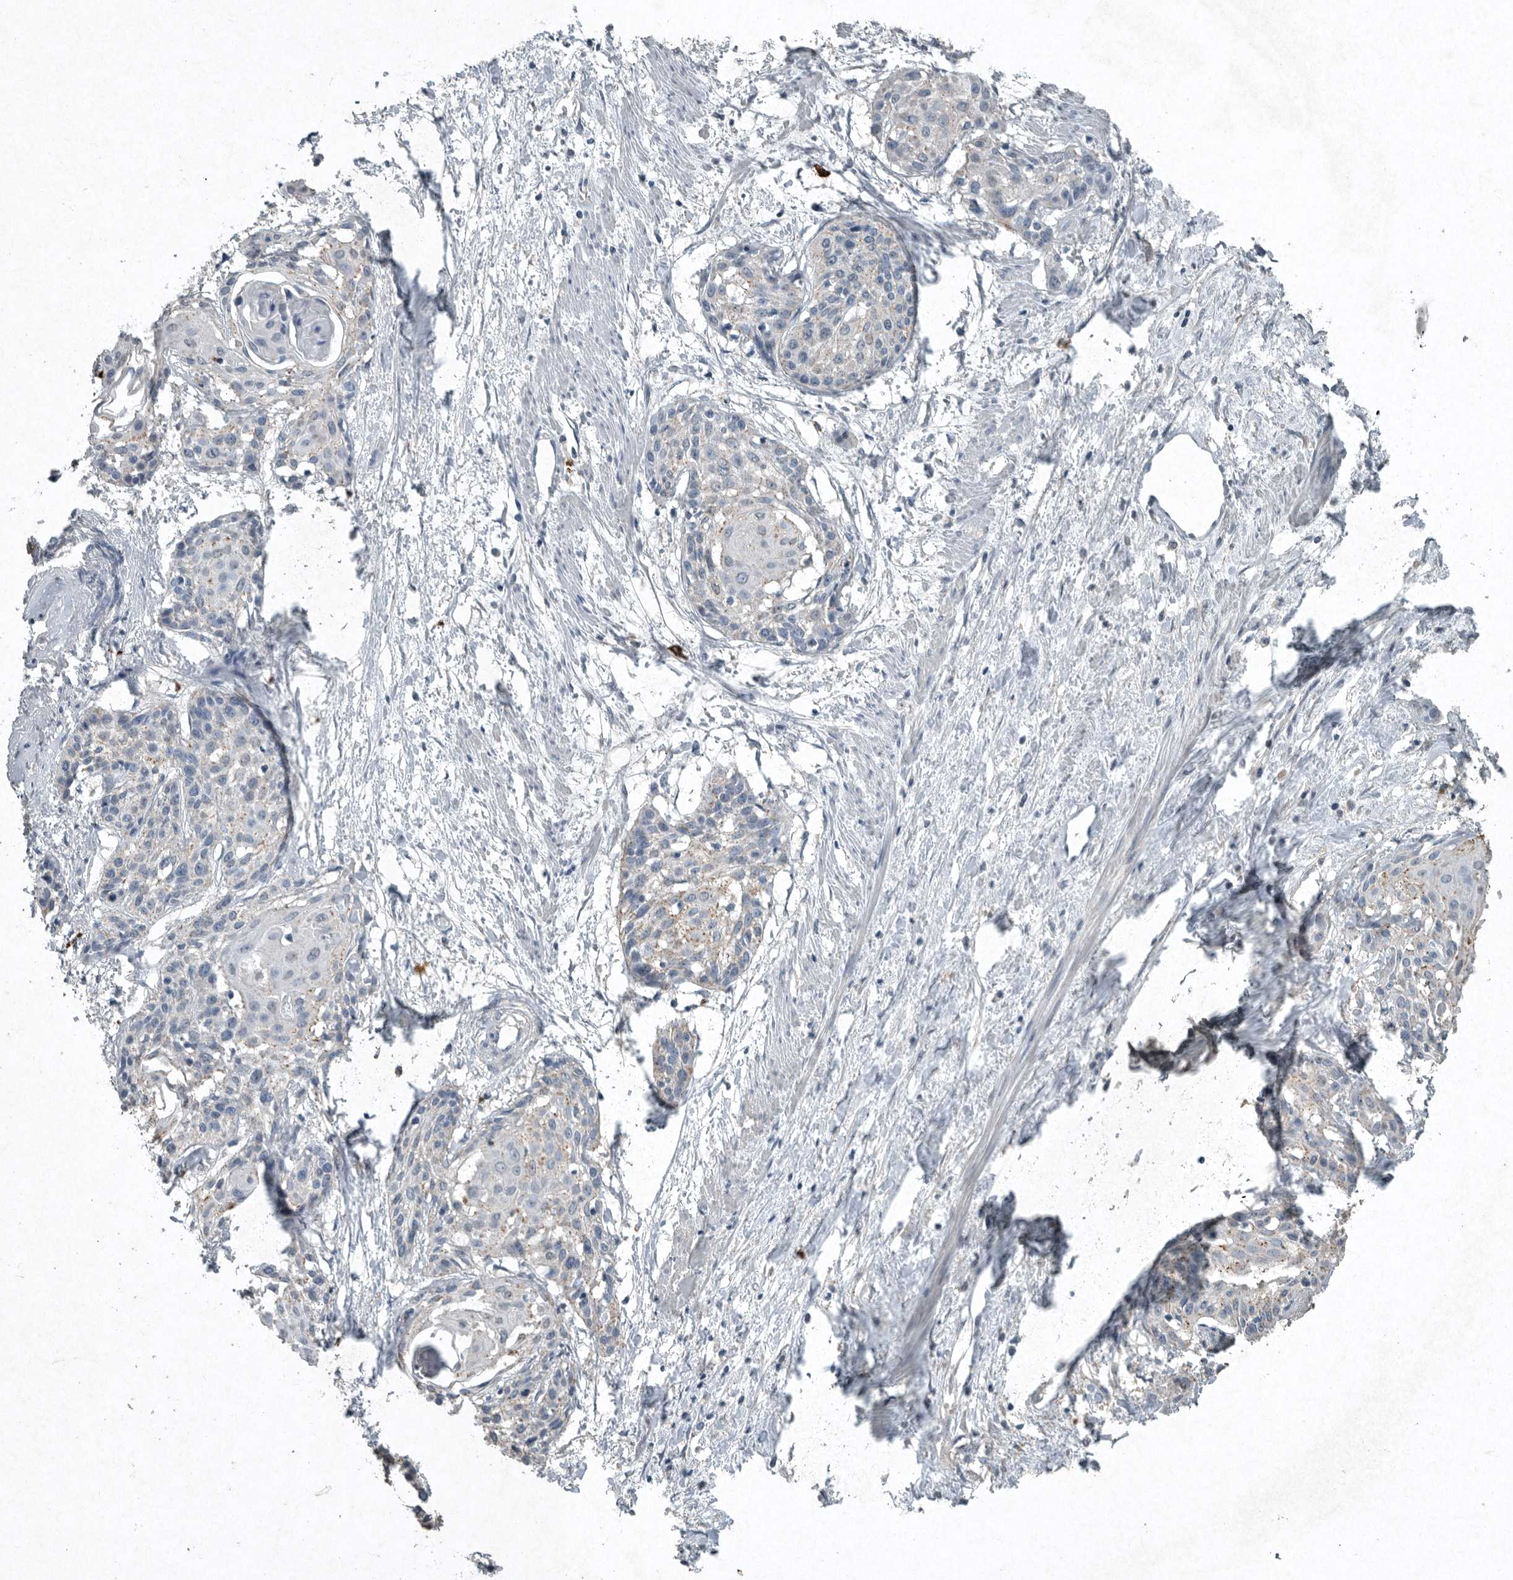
{"staining": {"intensity": "negative", "quantity": "none", "location": "none"}, "tissue": "cervical cancer", "cell_type": "Tumor cells", "image_type": "cancer", "snomed": [{"axis": "morphology", "description": "Squamous cell carcinoma, NOS"}, {"axis": "topography", "description": "Cervix"}], "caption": "This is an IHC micrograph of squamous cell carcinoma (cervical). There is no positivity in tumor cells.", "gene": "IL20", "patient": {"sex": "female", "age": 57}}